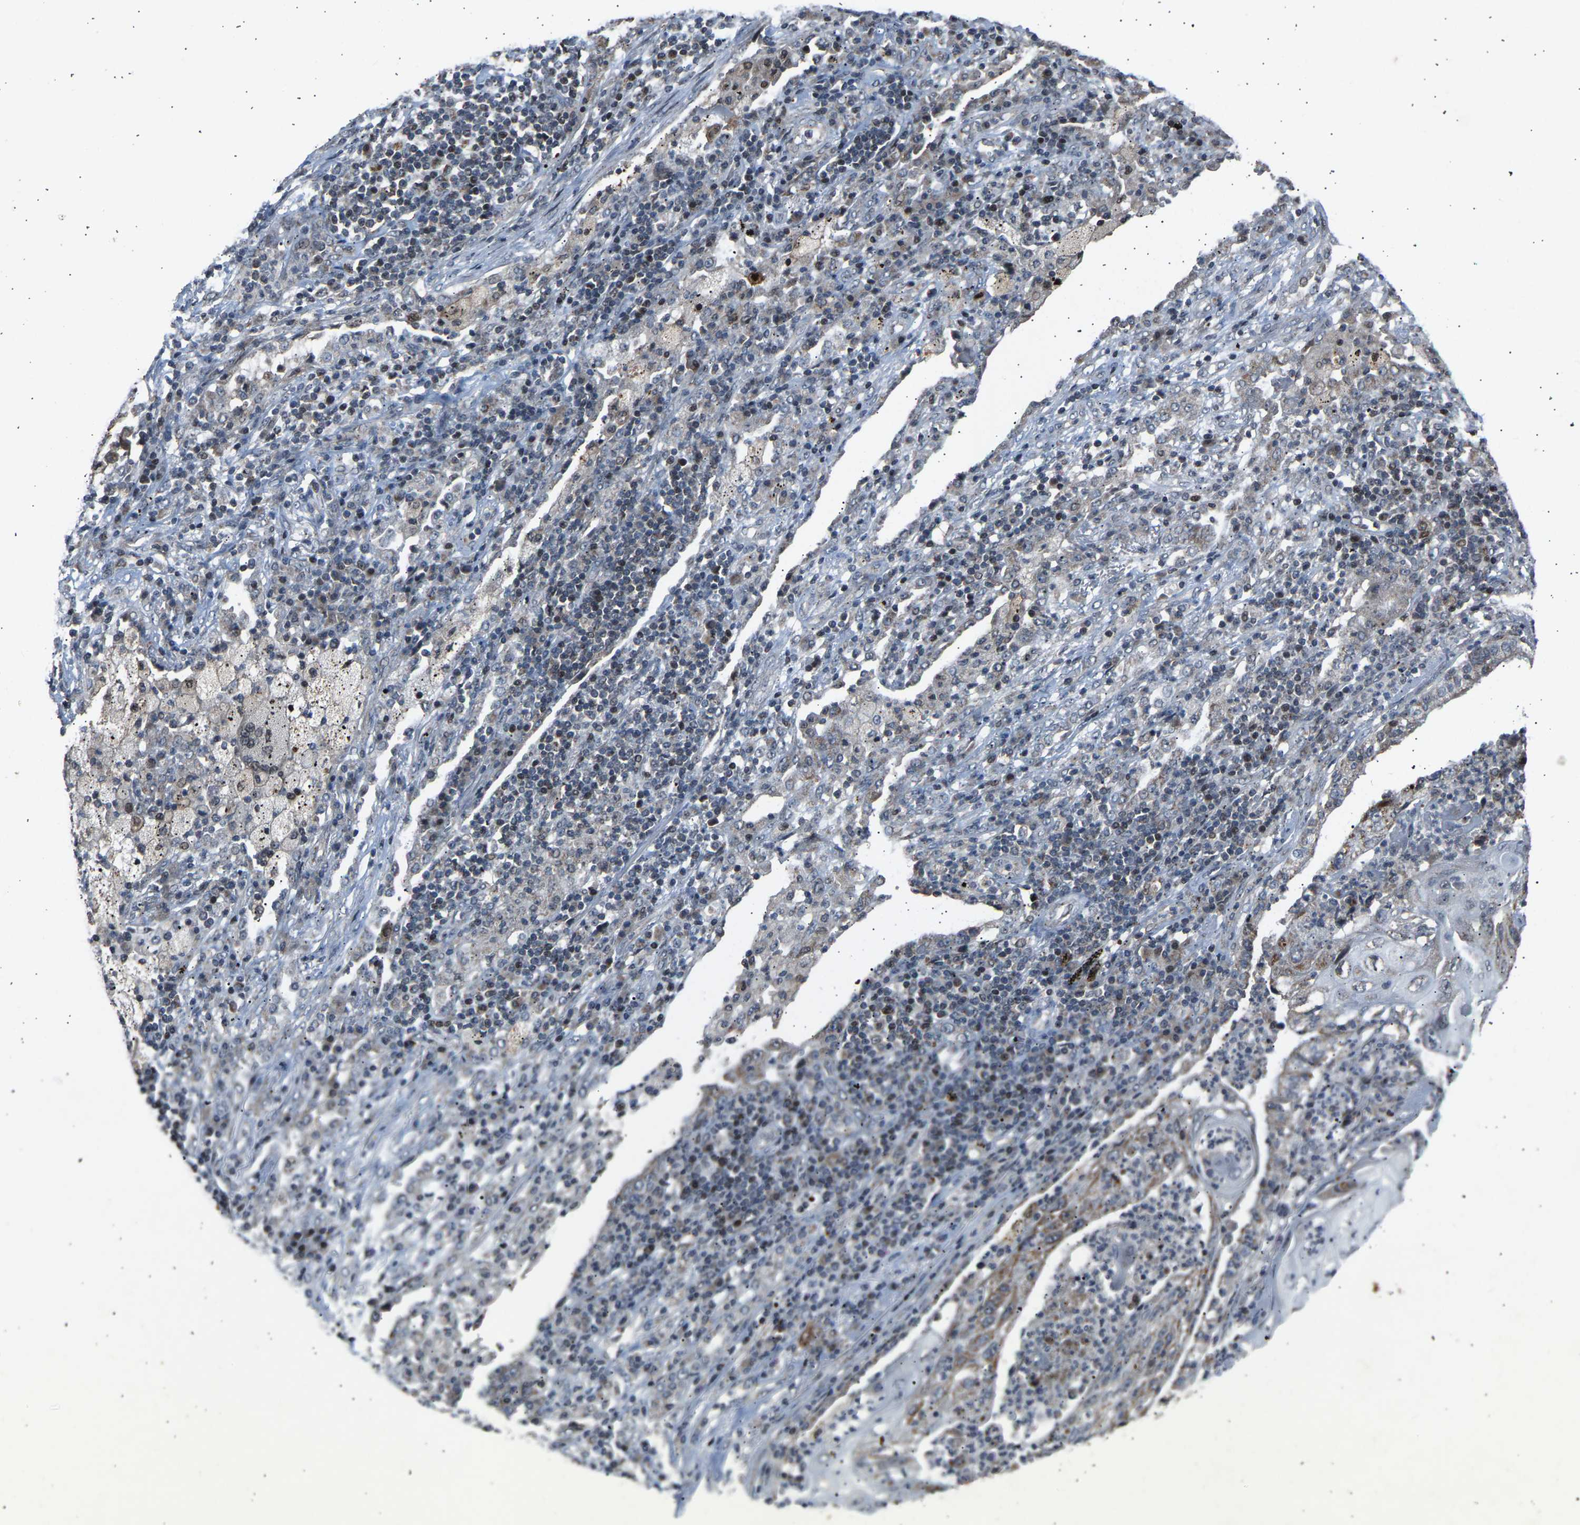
{"staining": {"intensity": "weak", "quantity": "25%-75%", "location": "cytoplasmic/membranous"}, "tissue": "lung cancer", "cell_type": "Tumor cells", "image_type": "cancer", "snomed": [{"axis": "morphology", "description": "Squamous cell carcinoma, NOS"}, {"axis": "topography", "description": "Lung"}], "caption": "Human squamous cell carcinoma (lung) stained for a protein (brown) shows weak cytoplasmic/membranous positive positivity in approximately 25%-75% of tumor cells.", "gene": "SLIRP", "patient": {"sex": "female", "age": 63}}